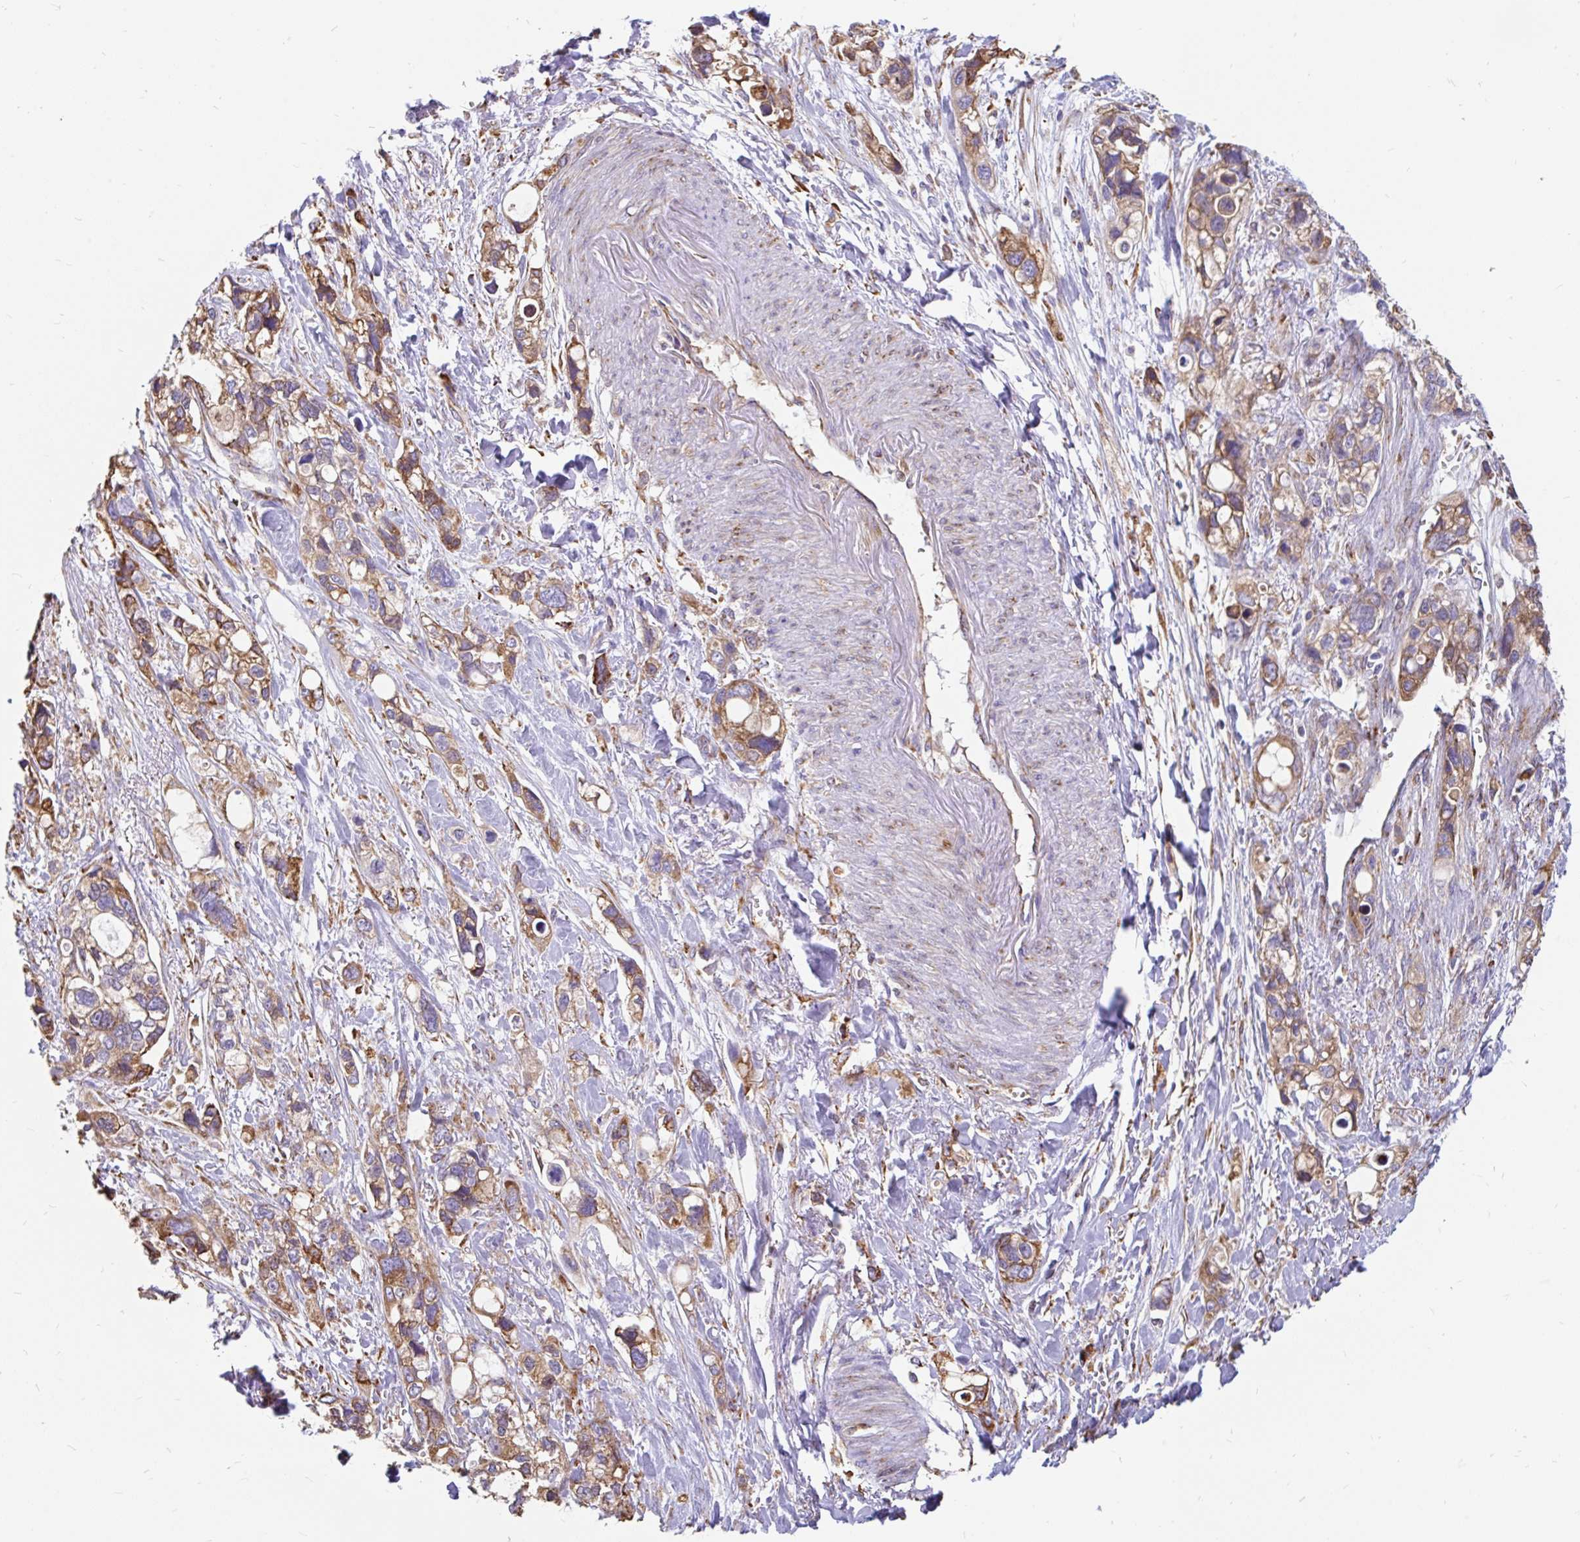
{"staining": {"intensity": "moderate", "quantity": ">75%", "location": "cytoplasmic/membranous"}, "tissue": "stomach cancer", "cell_type": "Tumor cells", "image_type": "cancer", "snomed": [{"axis": "morphology", "description": "Adenocarcinoma, NOS"}, {"axis": "topography", "description": "Stomach, upper"}], "caption": "A photomicrograph of stomach adenocarcinoma stained for a protein displays moderate cytoplasmic/membranous brown staining in tumor cells. (Brightfield microscopy of DAB IHC at high magnification).", "gene": "EML5", "patient": {"sex": "female", "age": 81}}